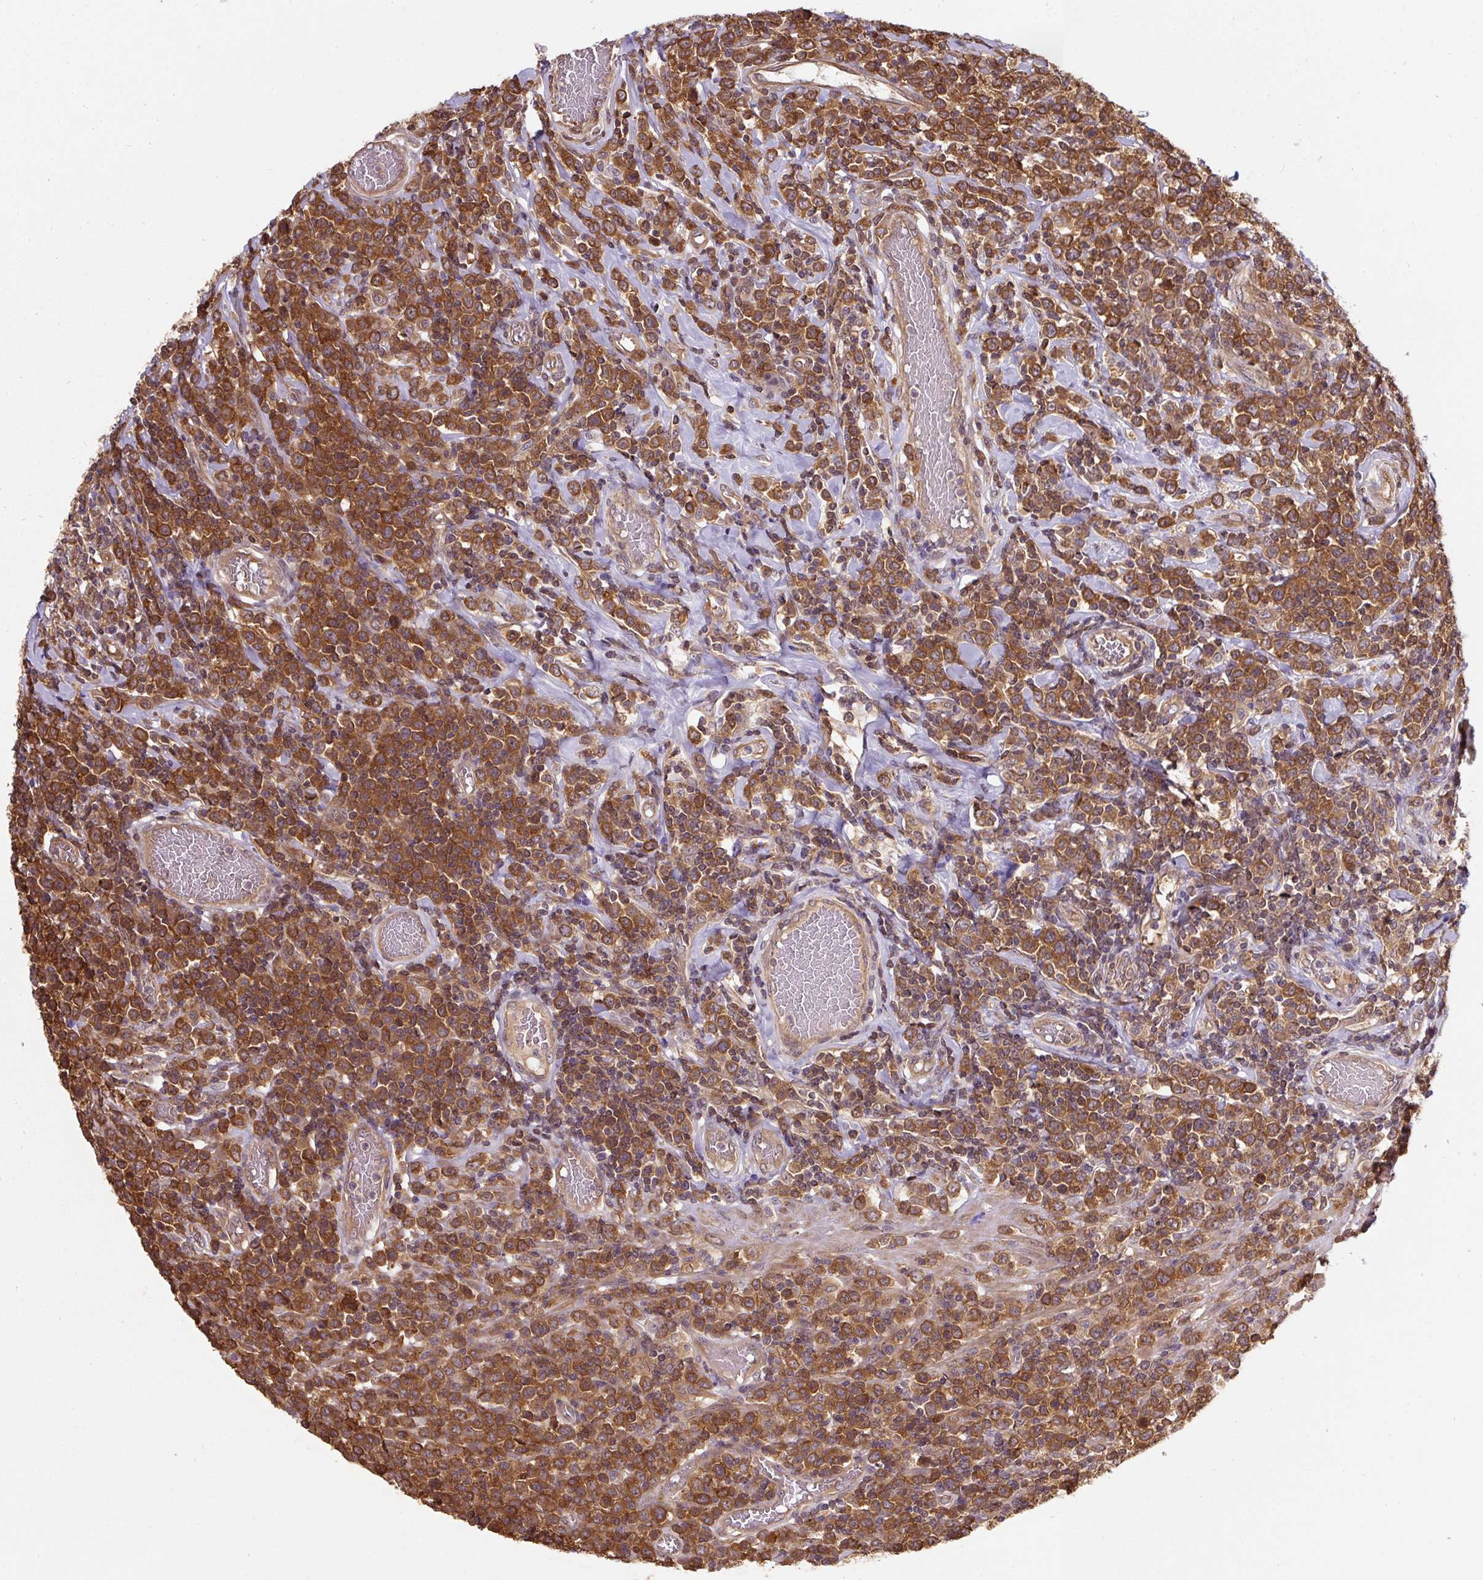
{"staining": {"intensity": "strong", "quantity": ">75%", "location": "cytoplasmic/membranous"}, "tissue": "lymphoma", "cell_type": "Tumor cells", "image_type": "cancer", "snomed": [{"axis": "morphology", "description": "Malignant lymphoma, non-Hodgkin's type, High grade"}, {"axis": "topography", "description": "Soft tissue"}], "caption": "This histopathology image exhibits immunohistochemistry (IHC) staining of human lymphoma, with high strong cytoplasmic/membranous positivity in about >75% of tumor cells.", "gene": "ST13", "patient": {"sex": "female", "age": 56}}